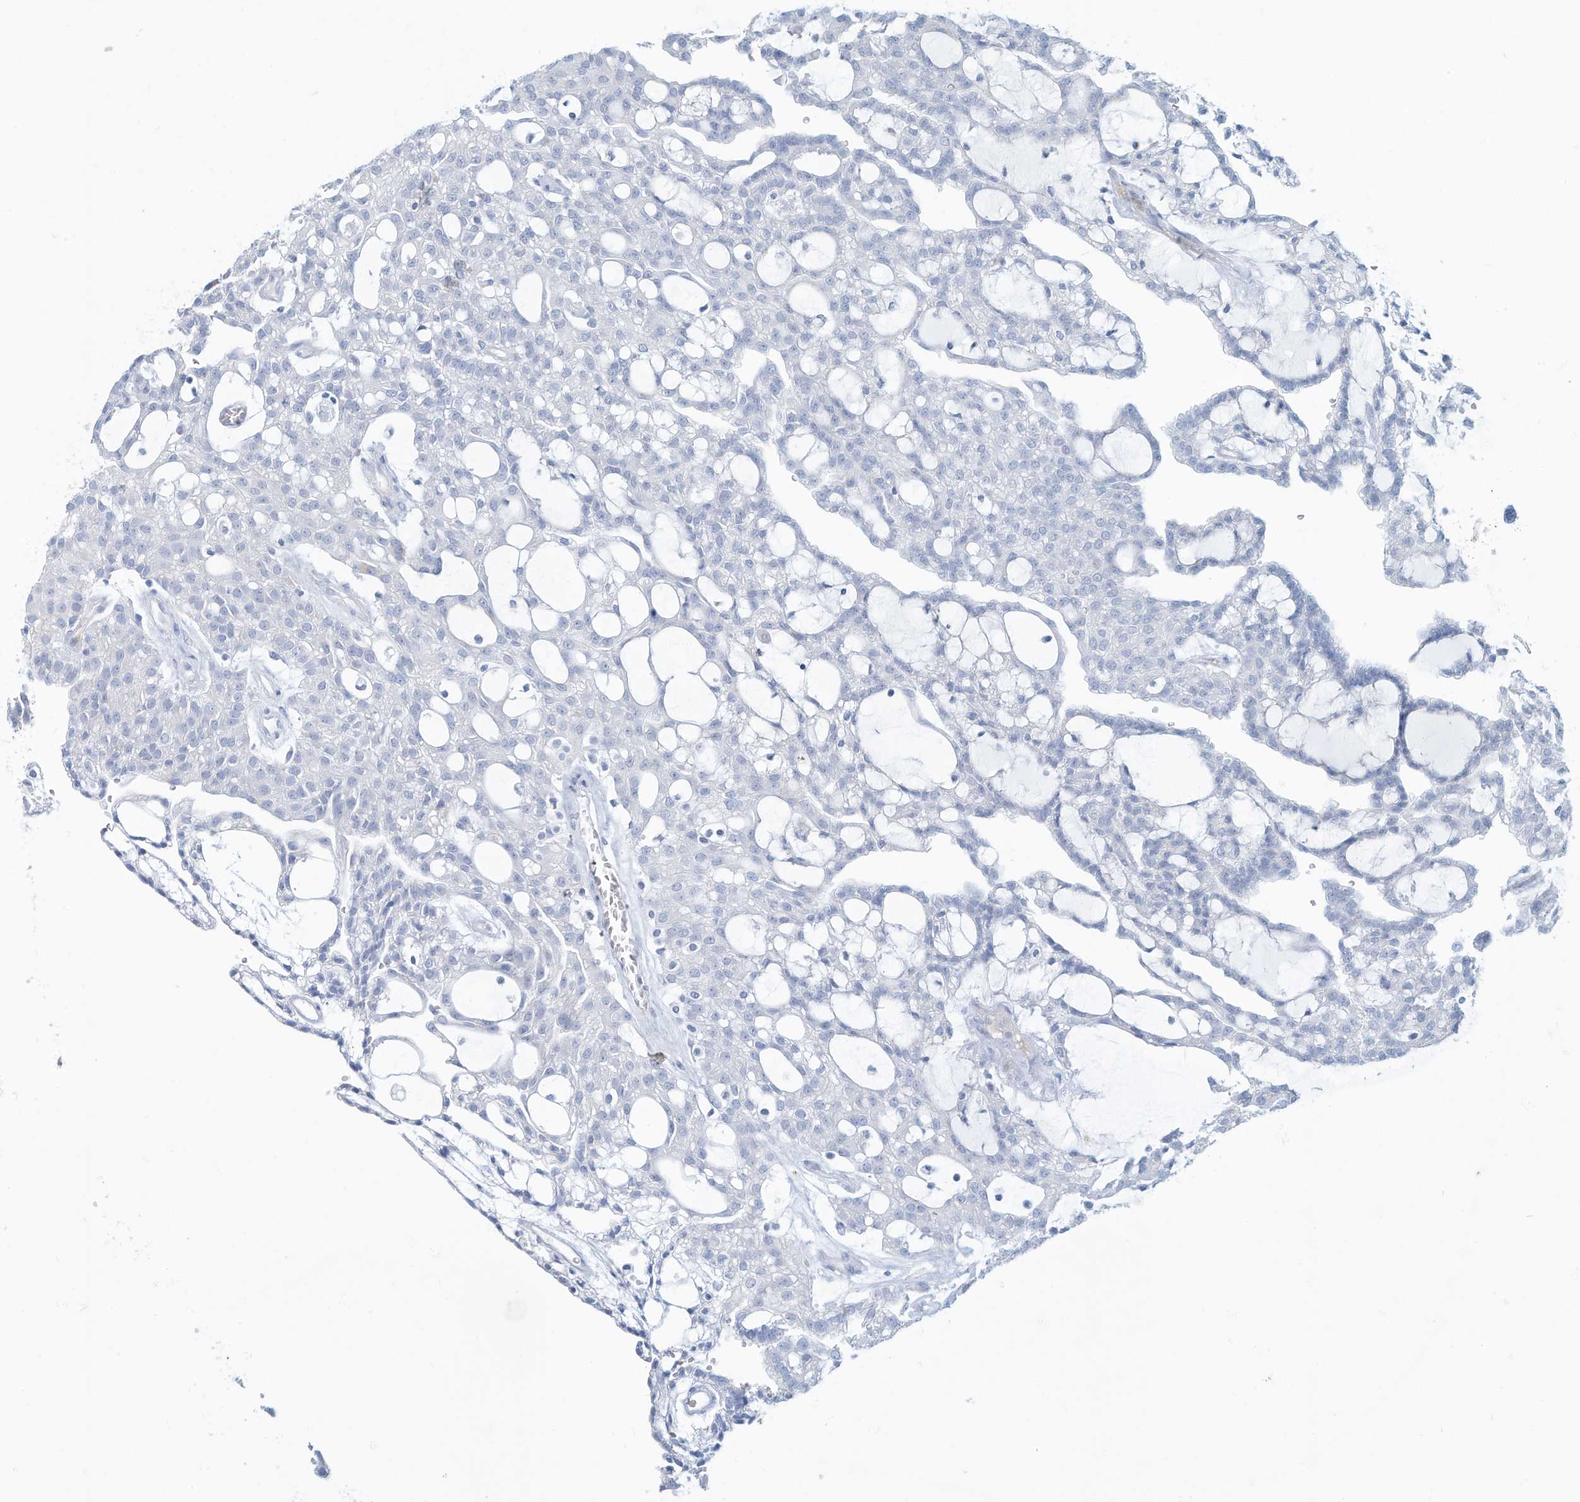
{"staining": {"intensity": "negative", "quantity": "none", "location": "none"}, "tissue": "renal cancer", "cell_type": "Tumor cells", "image_type": "cancer", "snomed": [{"axis": "morphology", "description": "Adenocarcinoma, NOS"}, {"axis": "topography", "description": "Kidney"}], "caption": "DAB immunohistochemical staining of renal adenocarcinoma exhibits no significant positivity in tumor cells.", "gene": "ERI2", "patient": {"sex": "male", "age": 63}}